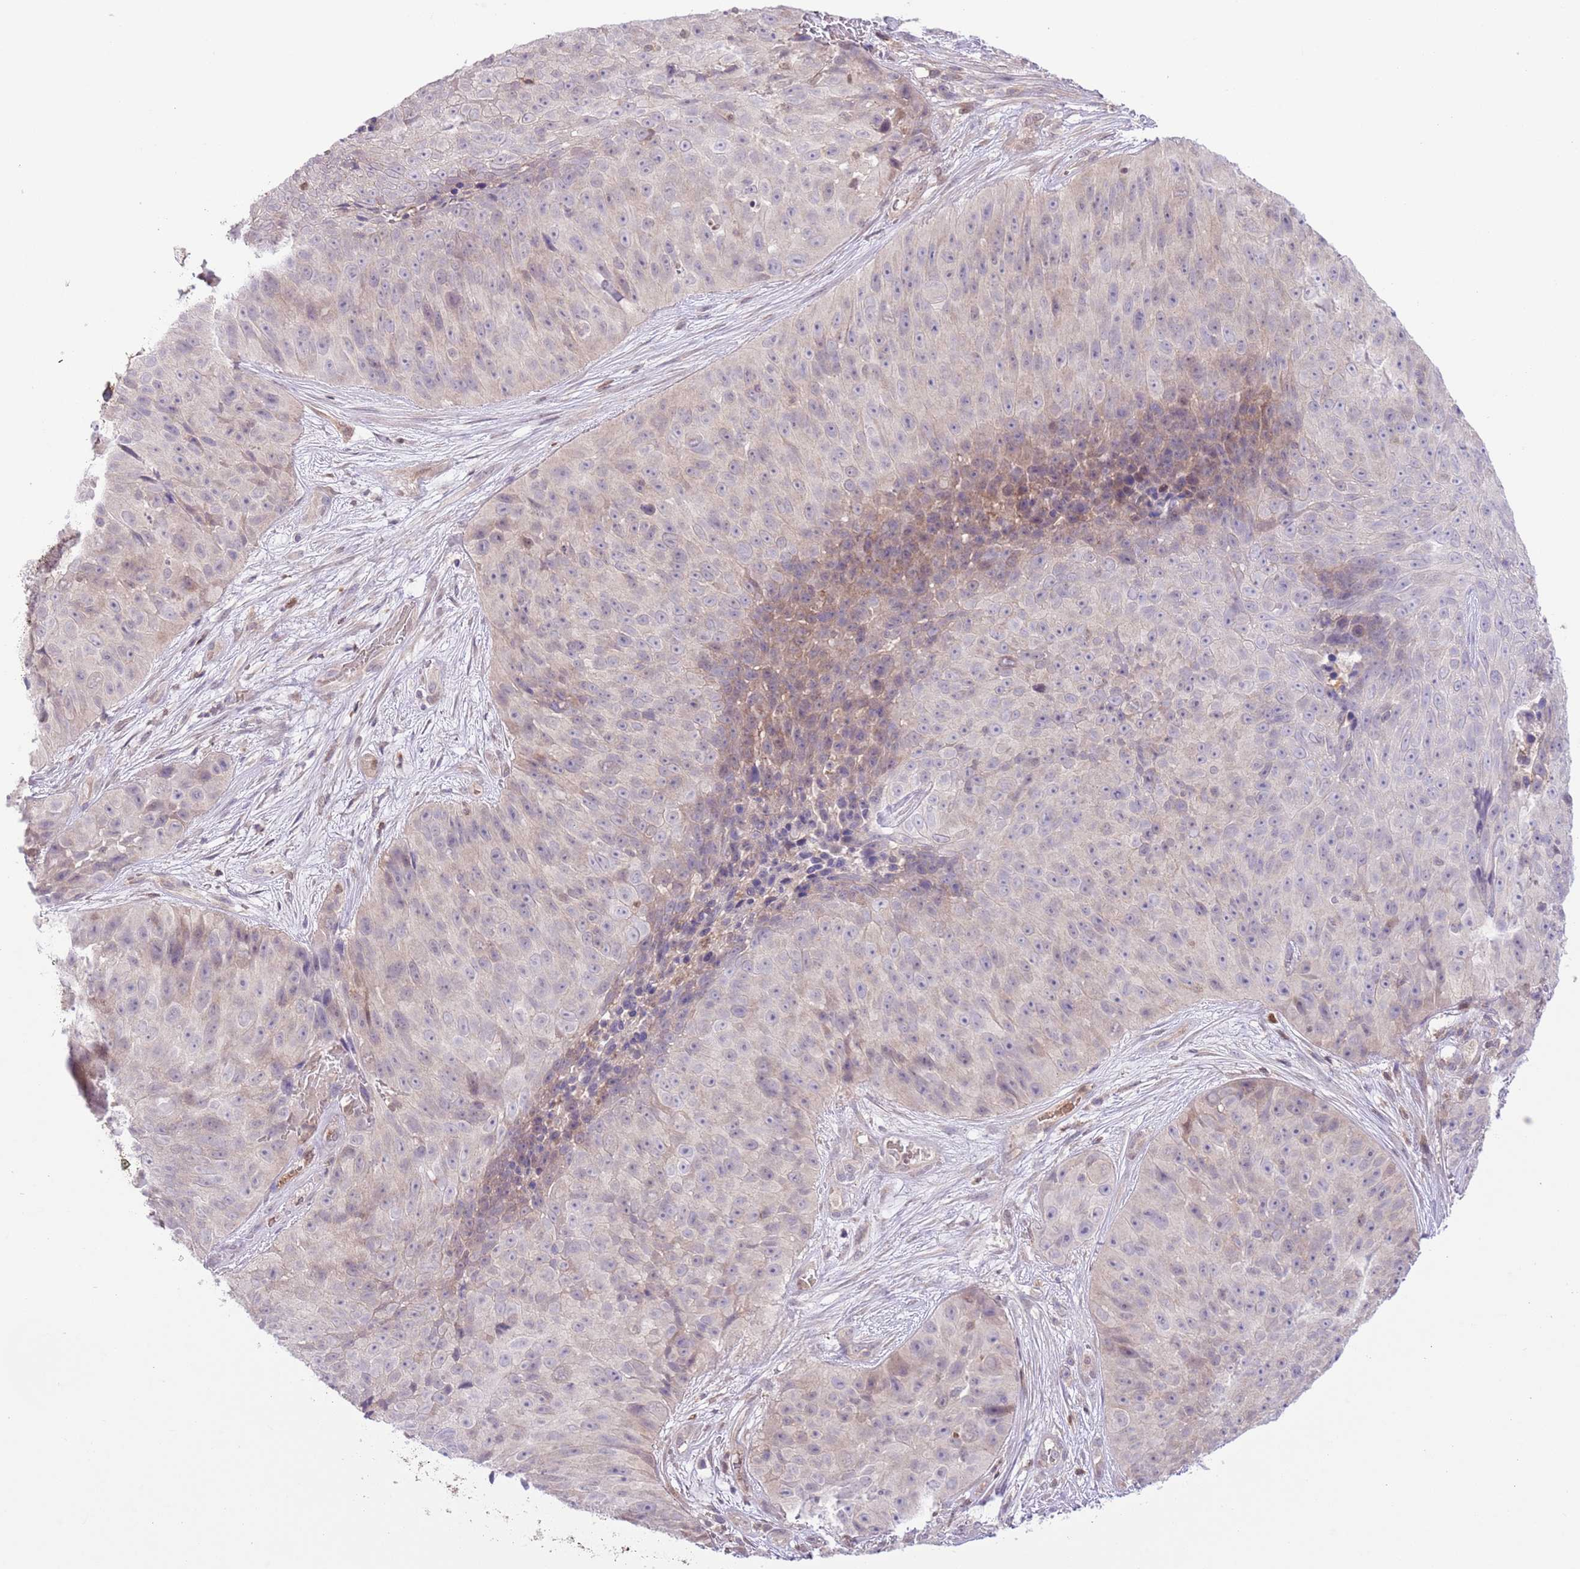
{"staining": {"intensity": "negative", "quantity": "none", "location": "none"}, "tissue": "skin cancer", "cell_type": "Tumor cells", "image_type": "cancer", "snomed": [{"axis": "morphology", "description": "Squamous cell carcinoma, NOS"}, {"axis": "topography", "description": "Skin"}], "caption": "Tumor cells show no significant protein staining in skin squamous cell carcinoma.", "gene": "HDHD2", "patient": {"sex": "female", "age": 87}}